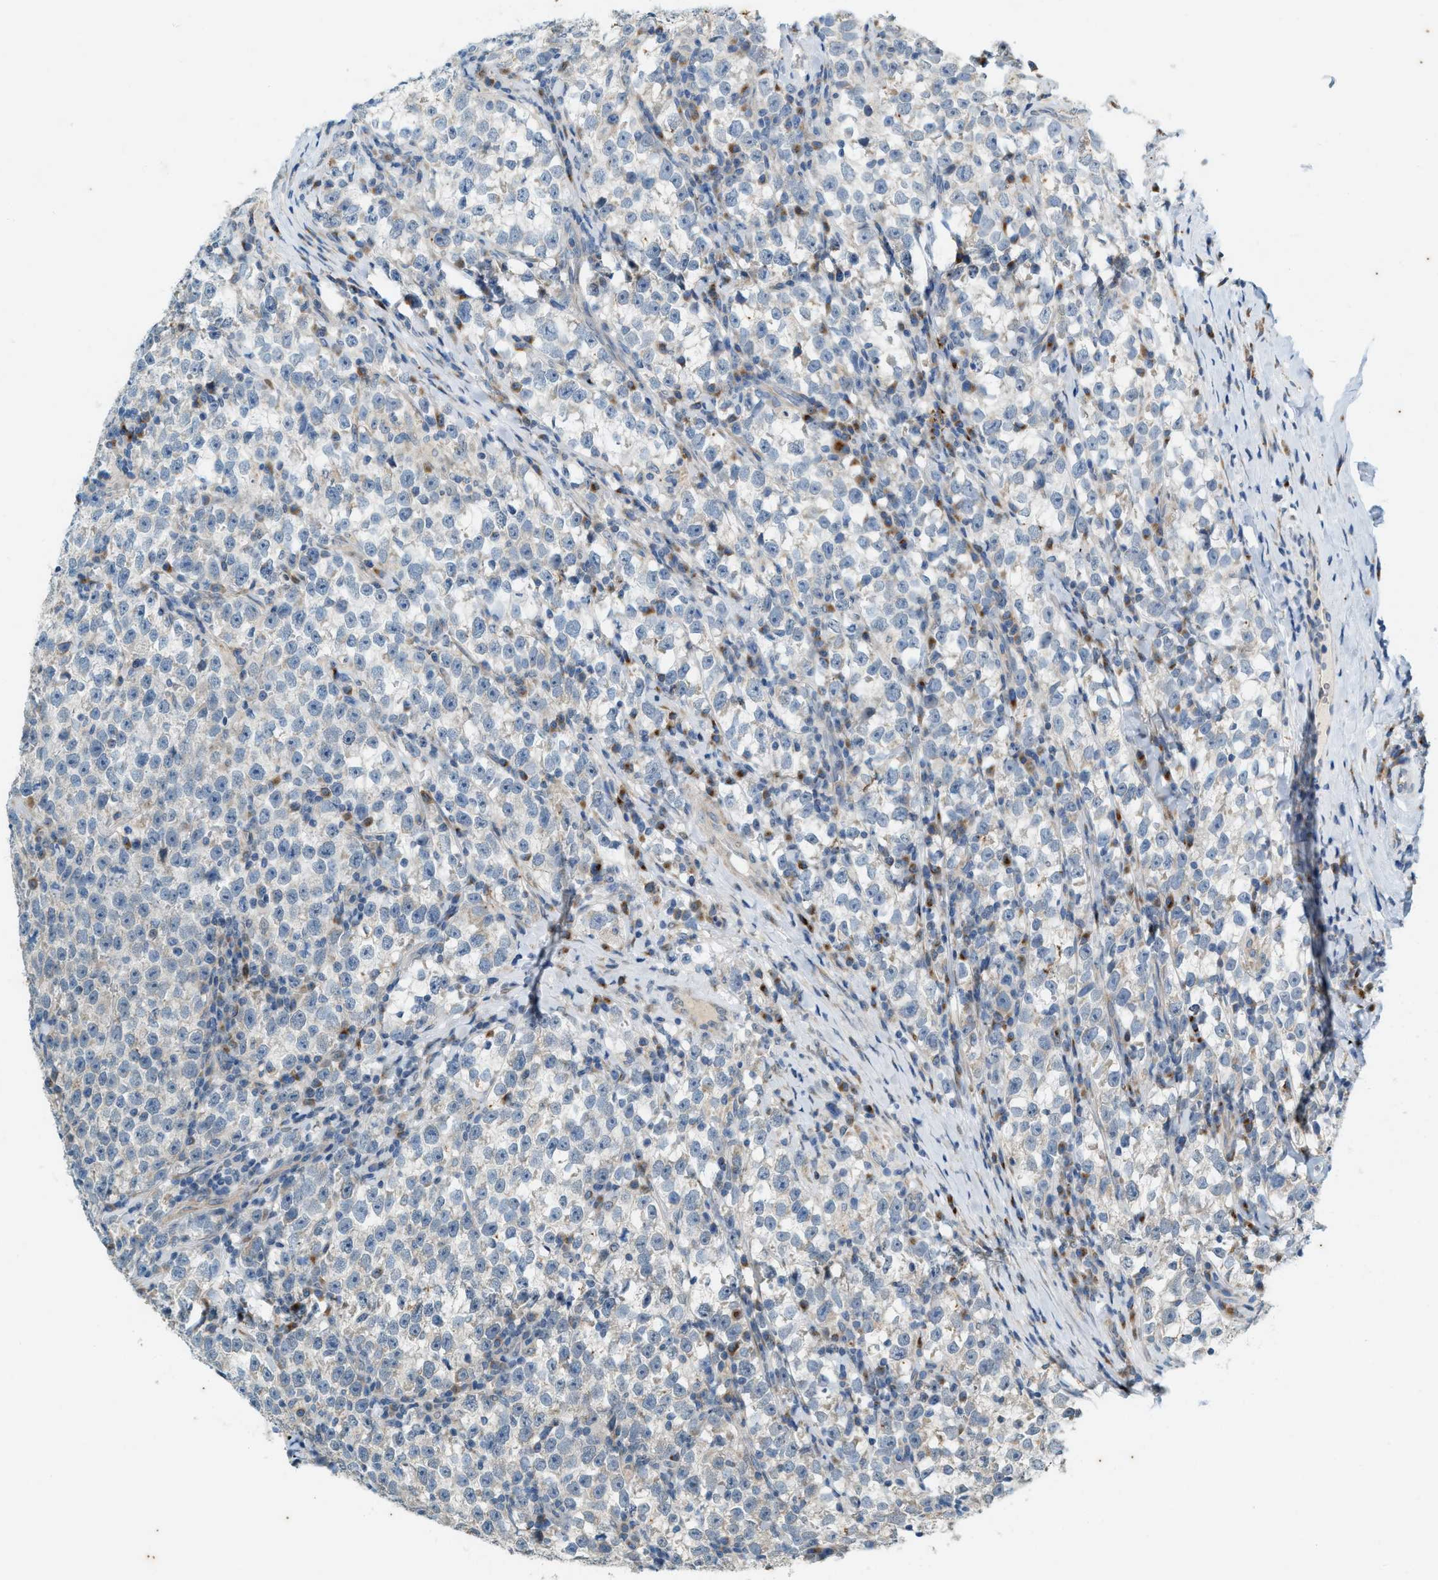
{"staining": {"intensity": "negative", "quantity": "none", "location": "none"}, "tissue": "testis cancer", "cell_type": "Tumor cells", "image_type": "cancer", "snomed": [{"axis": "morphology", "description": "Normal tissue, NOS"}, {"axis": "morphology", "description": "Seminoma, NOS"}, {"axis": "topography", "description": "Testis"}], "caption": "This photomicrograph is of testis seminoma stained with IHC to label a protein in brown with the nuclei are counter-stained blue. There is no expression in tumor cells. (DAB IHC with hematoxylin counter stain).", "gene": "CHPF2", "patient": {"sex": "male", "age": 43}}